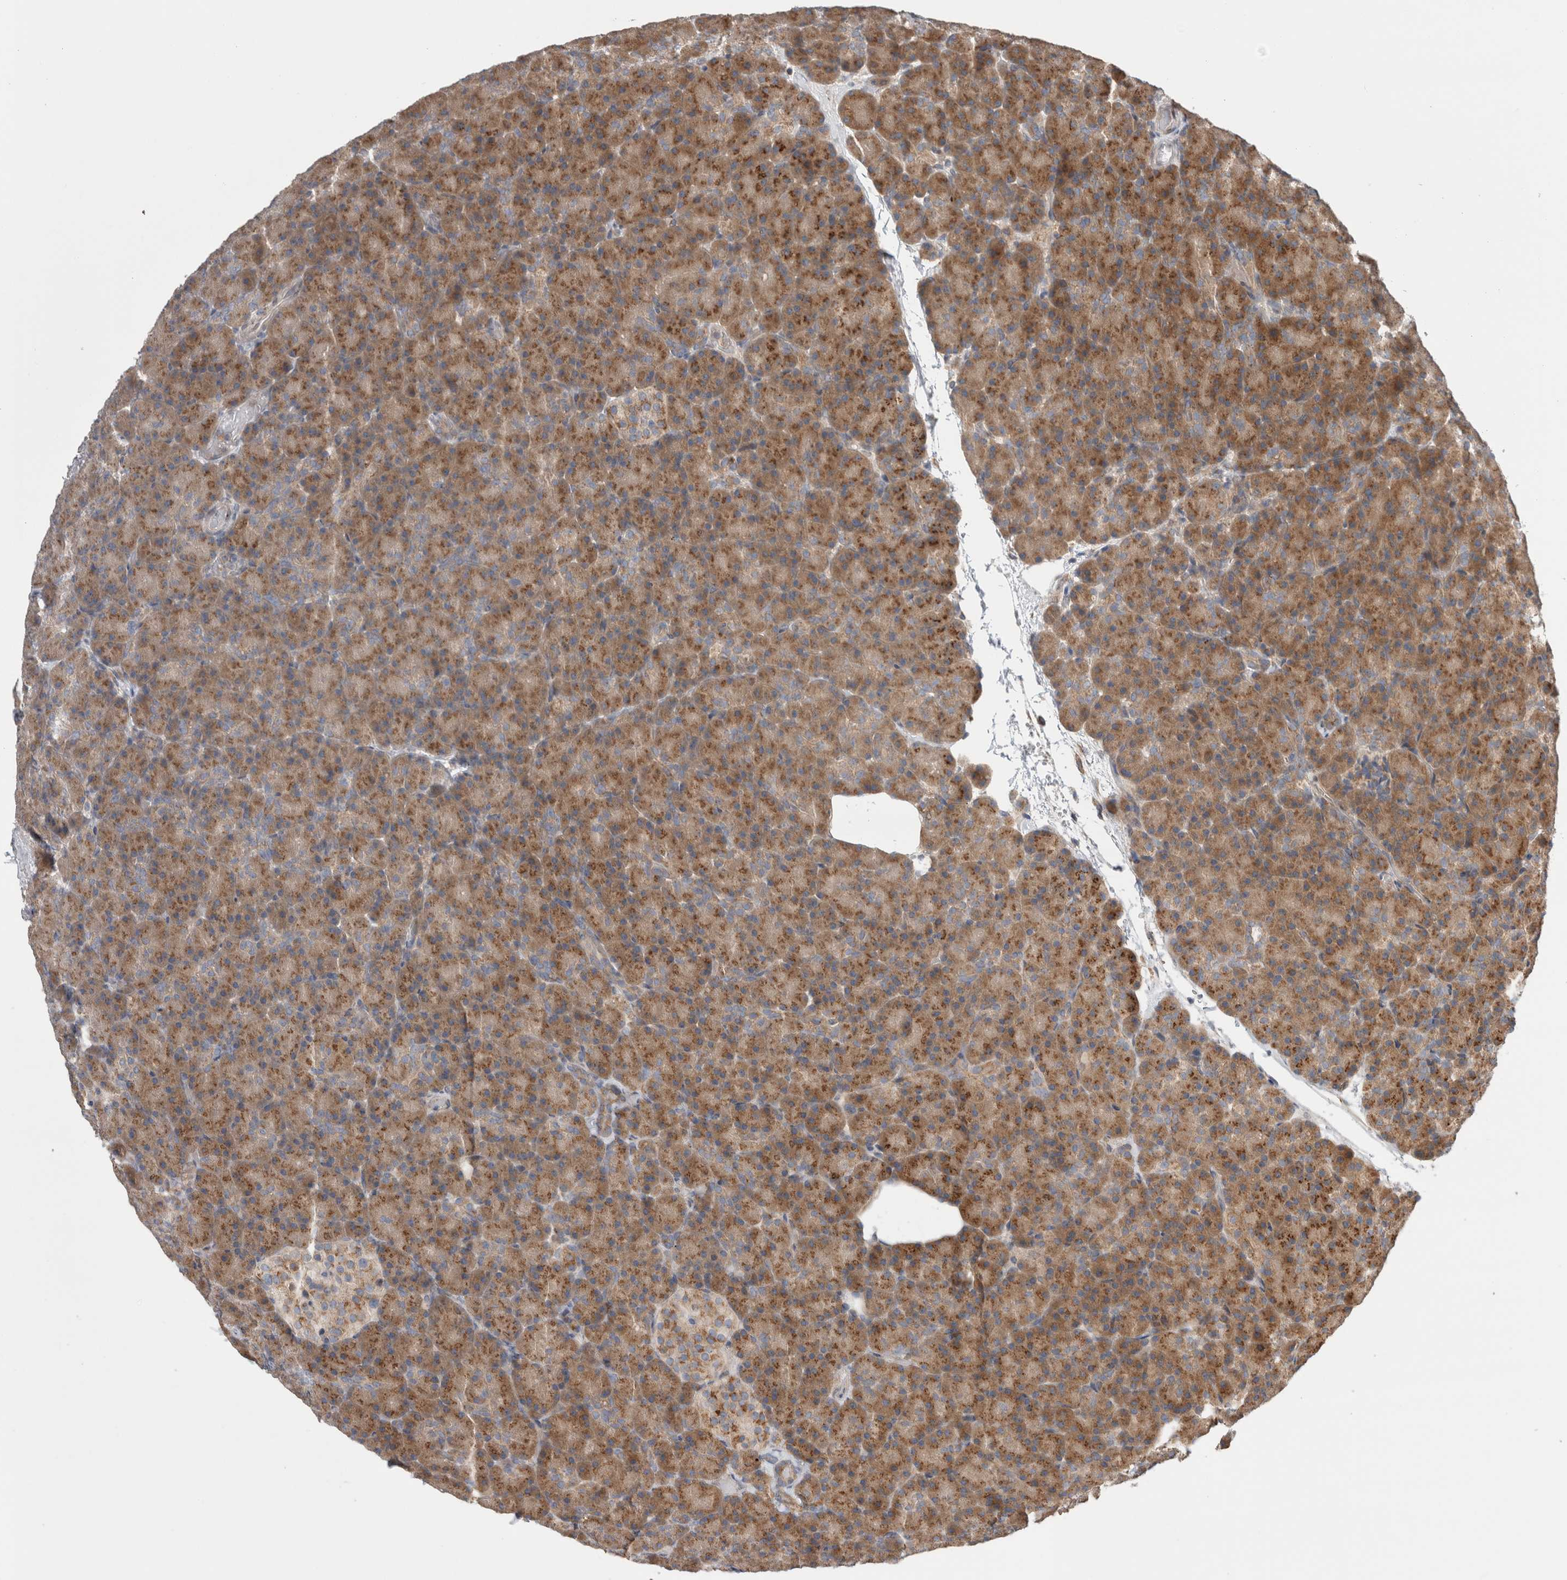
{"staining": {"intensity": "strong", "quantity": ">75%", "location": "cytoplasmic/membranous"}, "tissue": "pancreas", "cell_type": "Exocrine glandular cells", "image_type": "normal", "snomed": [{"axis": "morphology", "description": "Normal tissue, NOS"}, {"axis": "topography", "description": "Pancreas"}], "caption": "Protein staining of unremarkable pancreas demonstrates strong cytoplasmic/membranous staining in about >75% of exocrine glandular cells.", "gene": "TRIM5", "patient": {"sex": "female", "age": 43}}